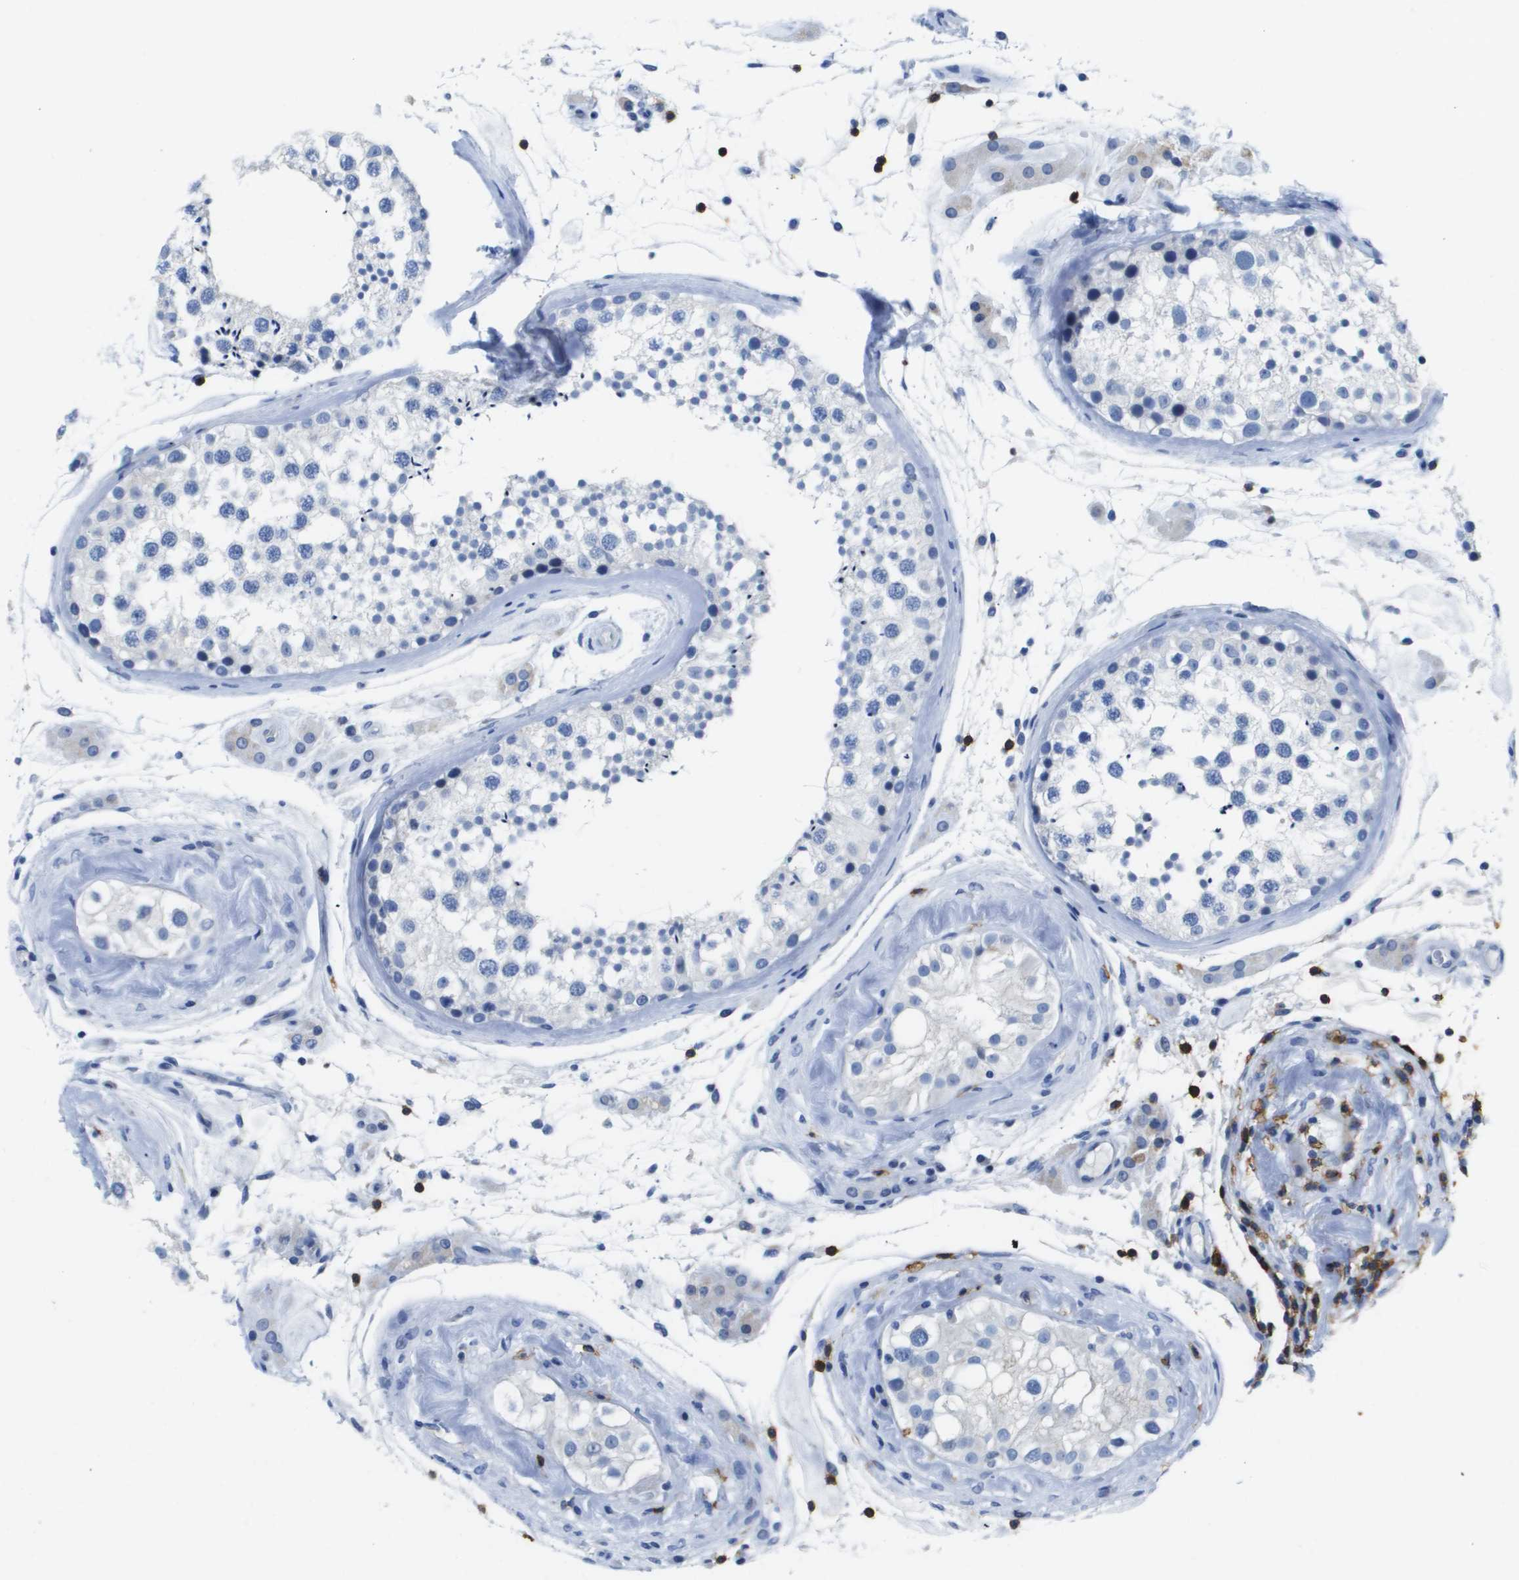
{"staining": {"intensity": "negative", "quantity": "none", "location": "none"}, "tissue": "testis", "cell_type": "Cells in seminiferous ducts", "image_type": "normal", "snomed": [{"axis": "morphology", "description": "Normal tissue, NOS"}, {"axis": "topography", "description": "Testis"}], "caption": "Photomicrograph shows no protein positivity in cells in seminiferous ducts of normal testis.", "gene": "MS4A1", "patient": {"sex": "male", "age": 46}}